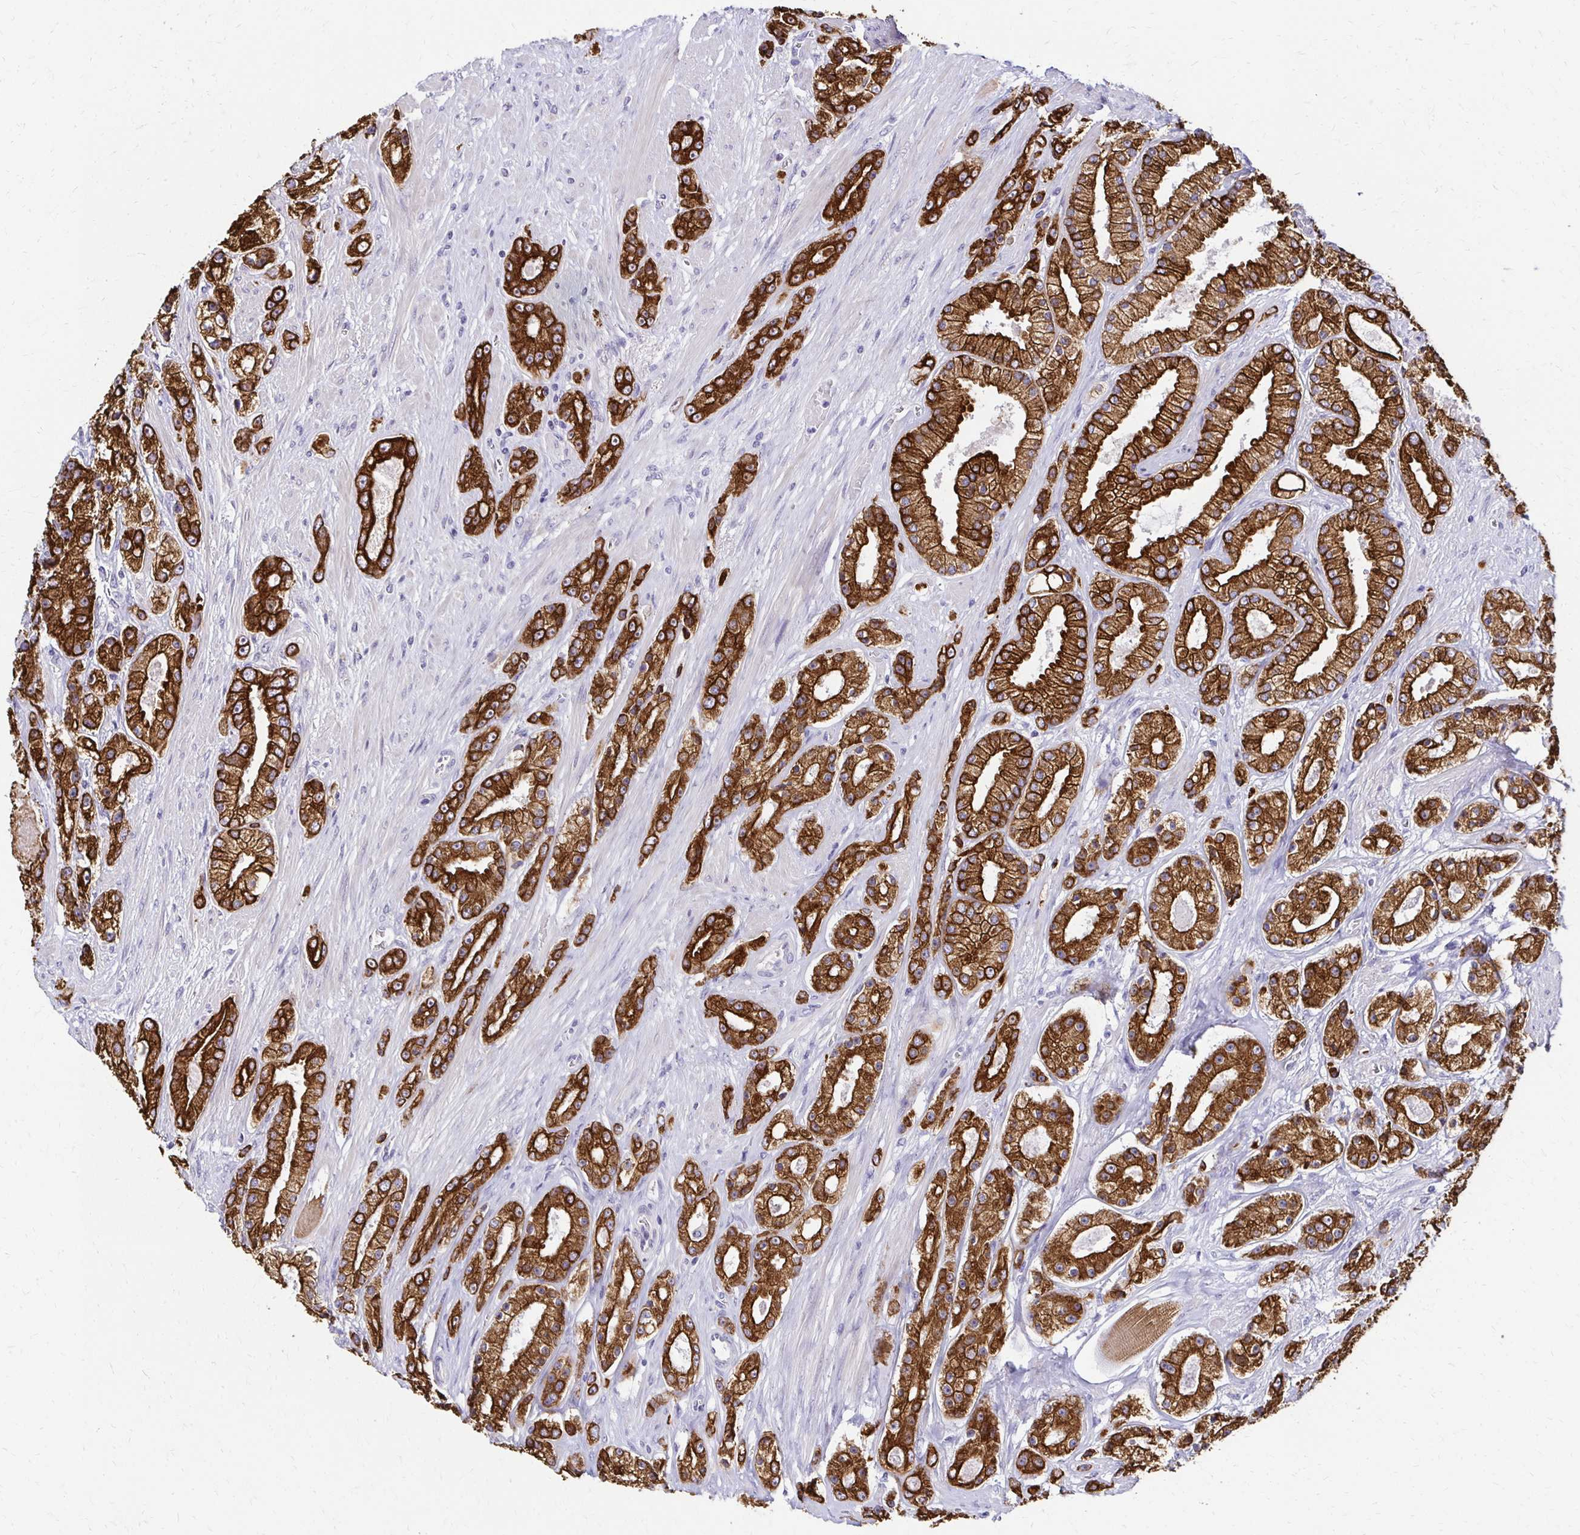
{"staining": {"intensity": "strong", "quantity": ">75%", "location": "cytoplasmic/membranous"}, "tissue": "prostate cancer", "cell_type": "Tumor cells", "image_type": "cancer", "snomed": [{"axis": "morphology", "description": "Adenocarcinoma, High grade"}, {"axis": "topography", "description": "Prostate"}], "caption": "Protein positivity by immunohistochemistry (IHC) shows strong cytoplasmic/membranous expression in approximately >75% of tumor cells in adenocarcinoma (high-grade) (prostate).", "gene": "C1QTNF2", "patient": {"sex": "male", "age": 67}}